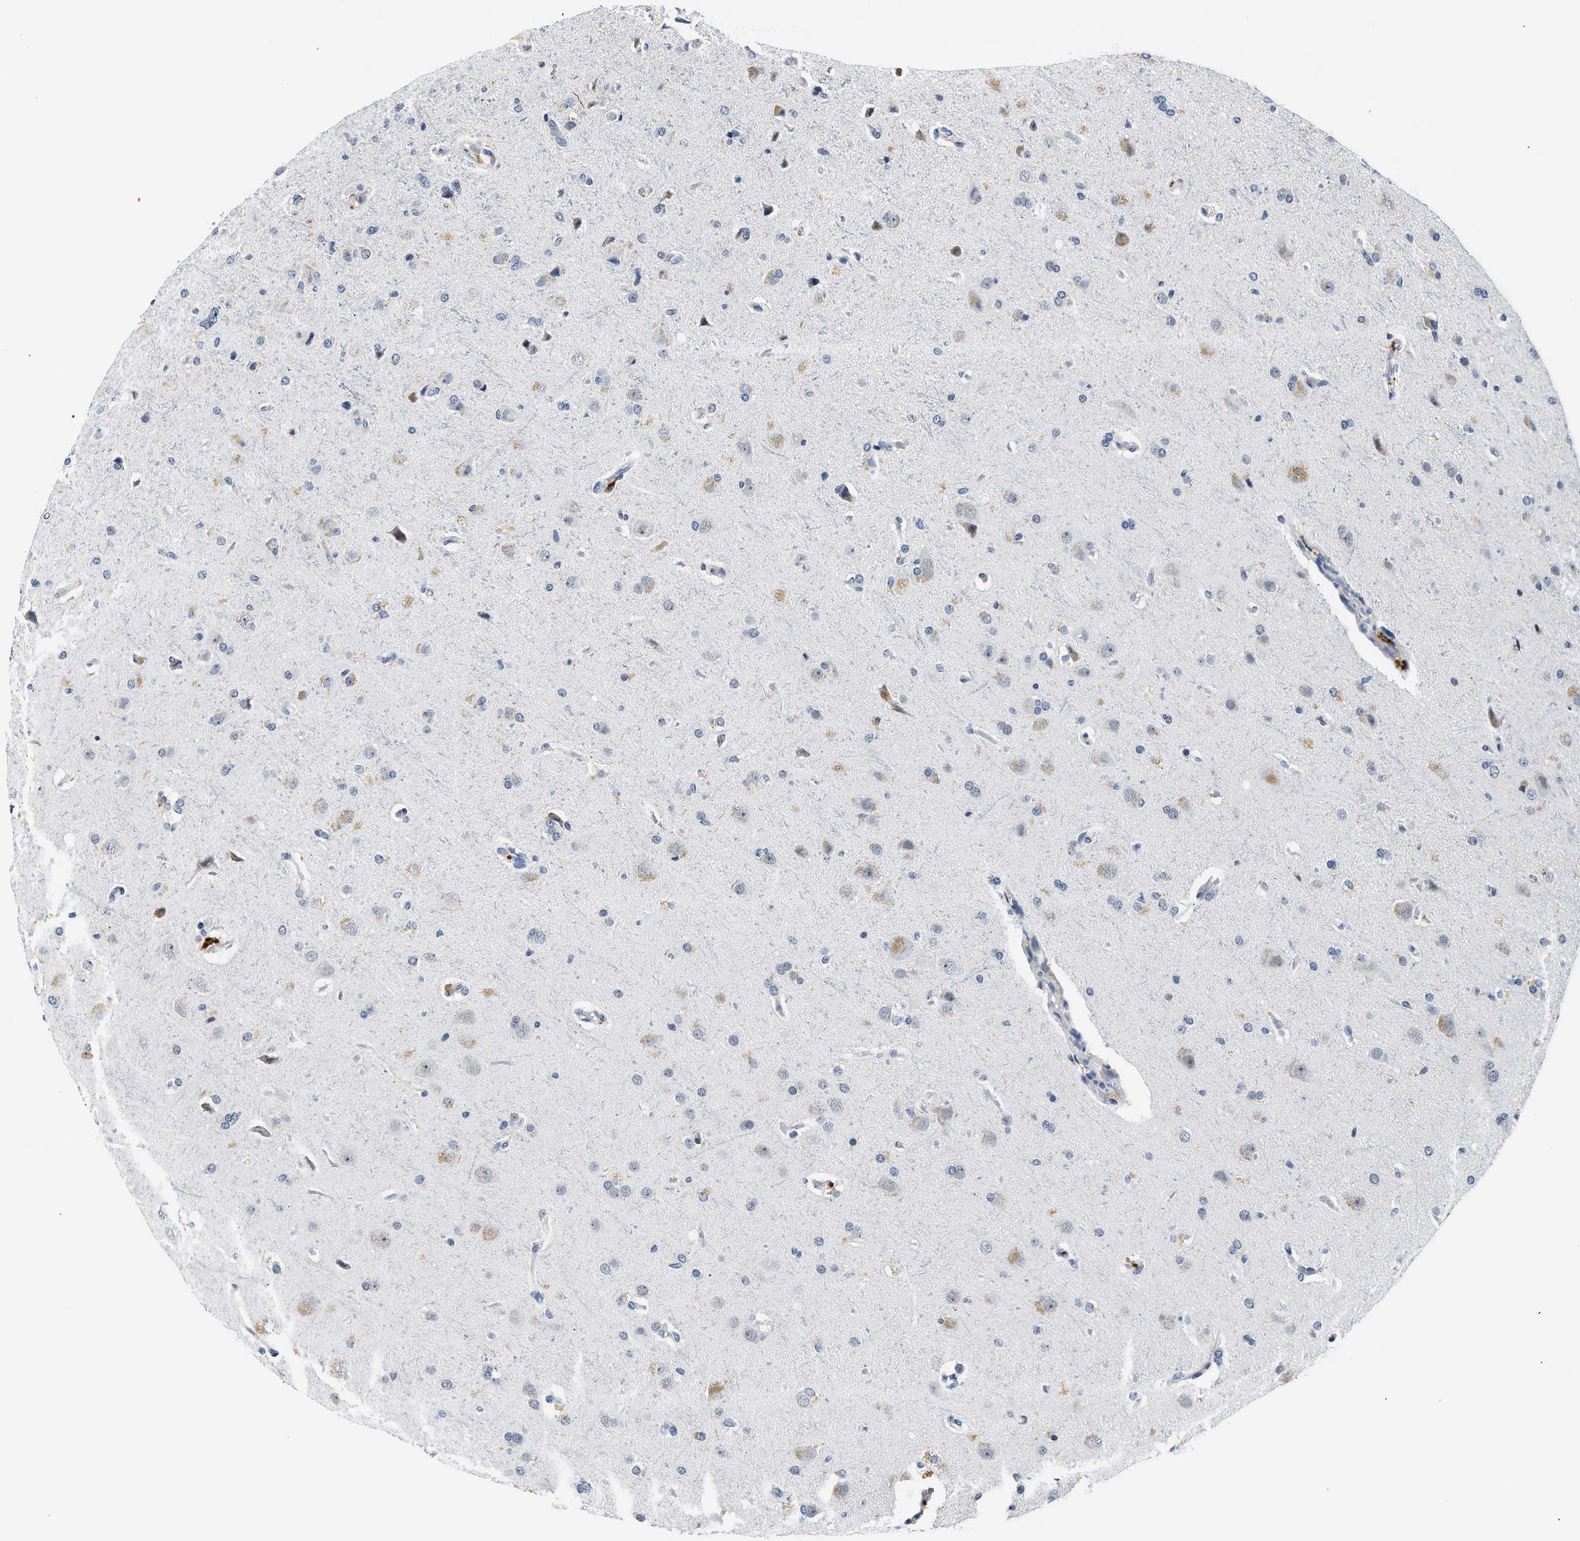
{"staining": {"intensity": "negative", "quantity": "none", "location": "none"}, "tissue": "glioma", "cell_type": "Tumor cells", "image_type": "cancer", "snomed": [{"axis": "morphology", "description": "Glioma, malignant, High grade"}, {"axis": "topography", "description": "Brain"}], "caption": "Tumor cells are negative for brown protein staining in glioma.", "gene": "MED22", "patient": {"sex": "female", "age": 58}}